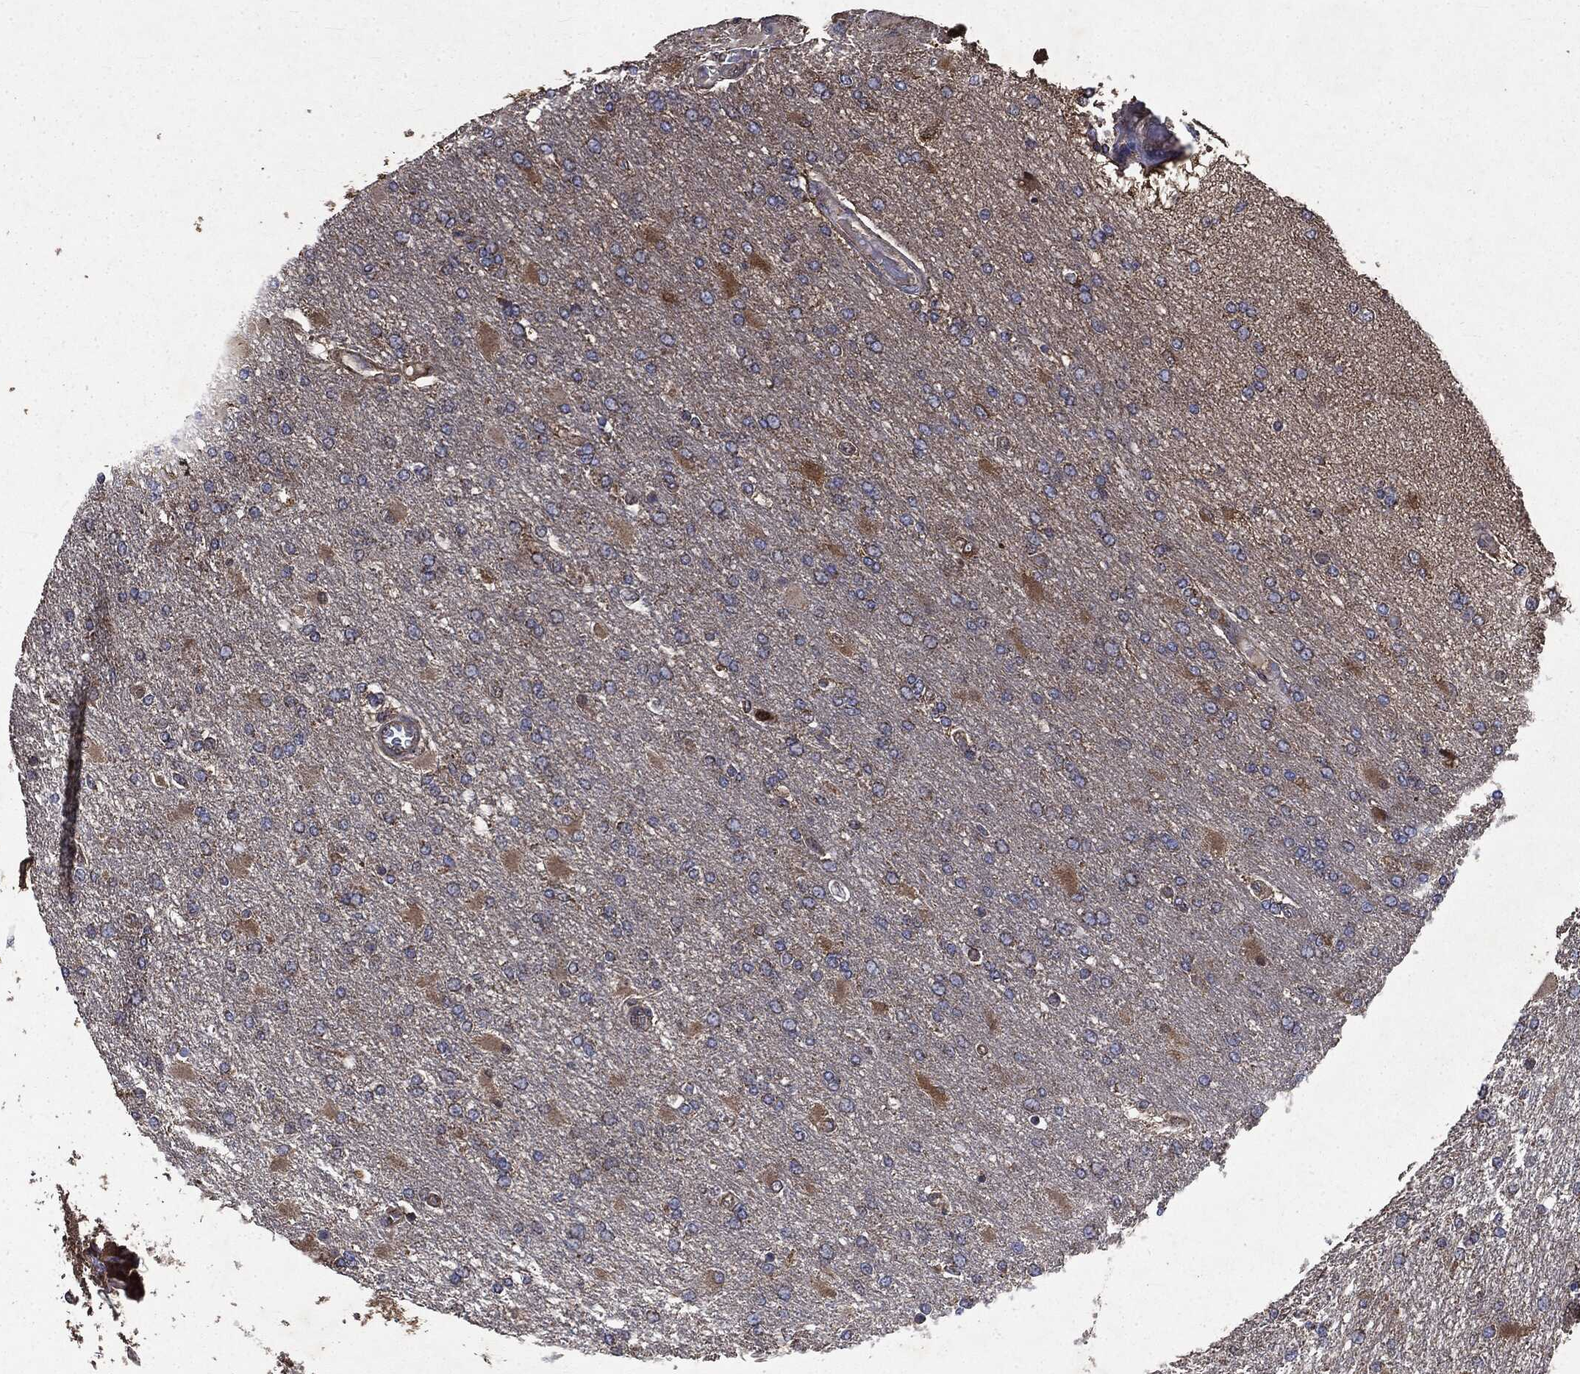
{"staining": {"intensity": "moderate", "quantity": "<25%", "location": "cytoplasmic/membranous"}, "tissue": "glioma", "cell_type": "Tumor cells", "image_type": "cancer", "snomed": [{"axis": "morphology", "description": "Glioma, malignant, High grade"}, {"axis": "topography", "description": "Cerebral cortex"}], "caption": "A brown stain labels moderate cytoplasmic/membranous staining of a protein in human malignant high-grade glioma tumor cells.", "gene": "MAPK6", "patient": {"sex": "male", "age": 79}}